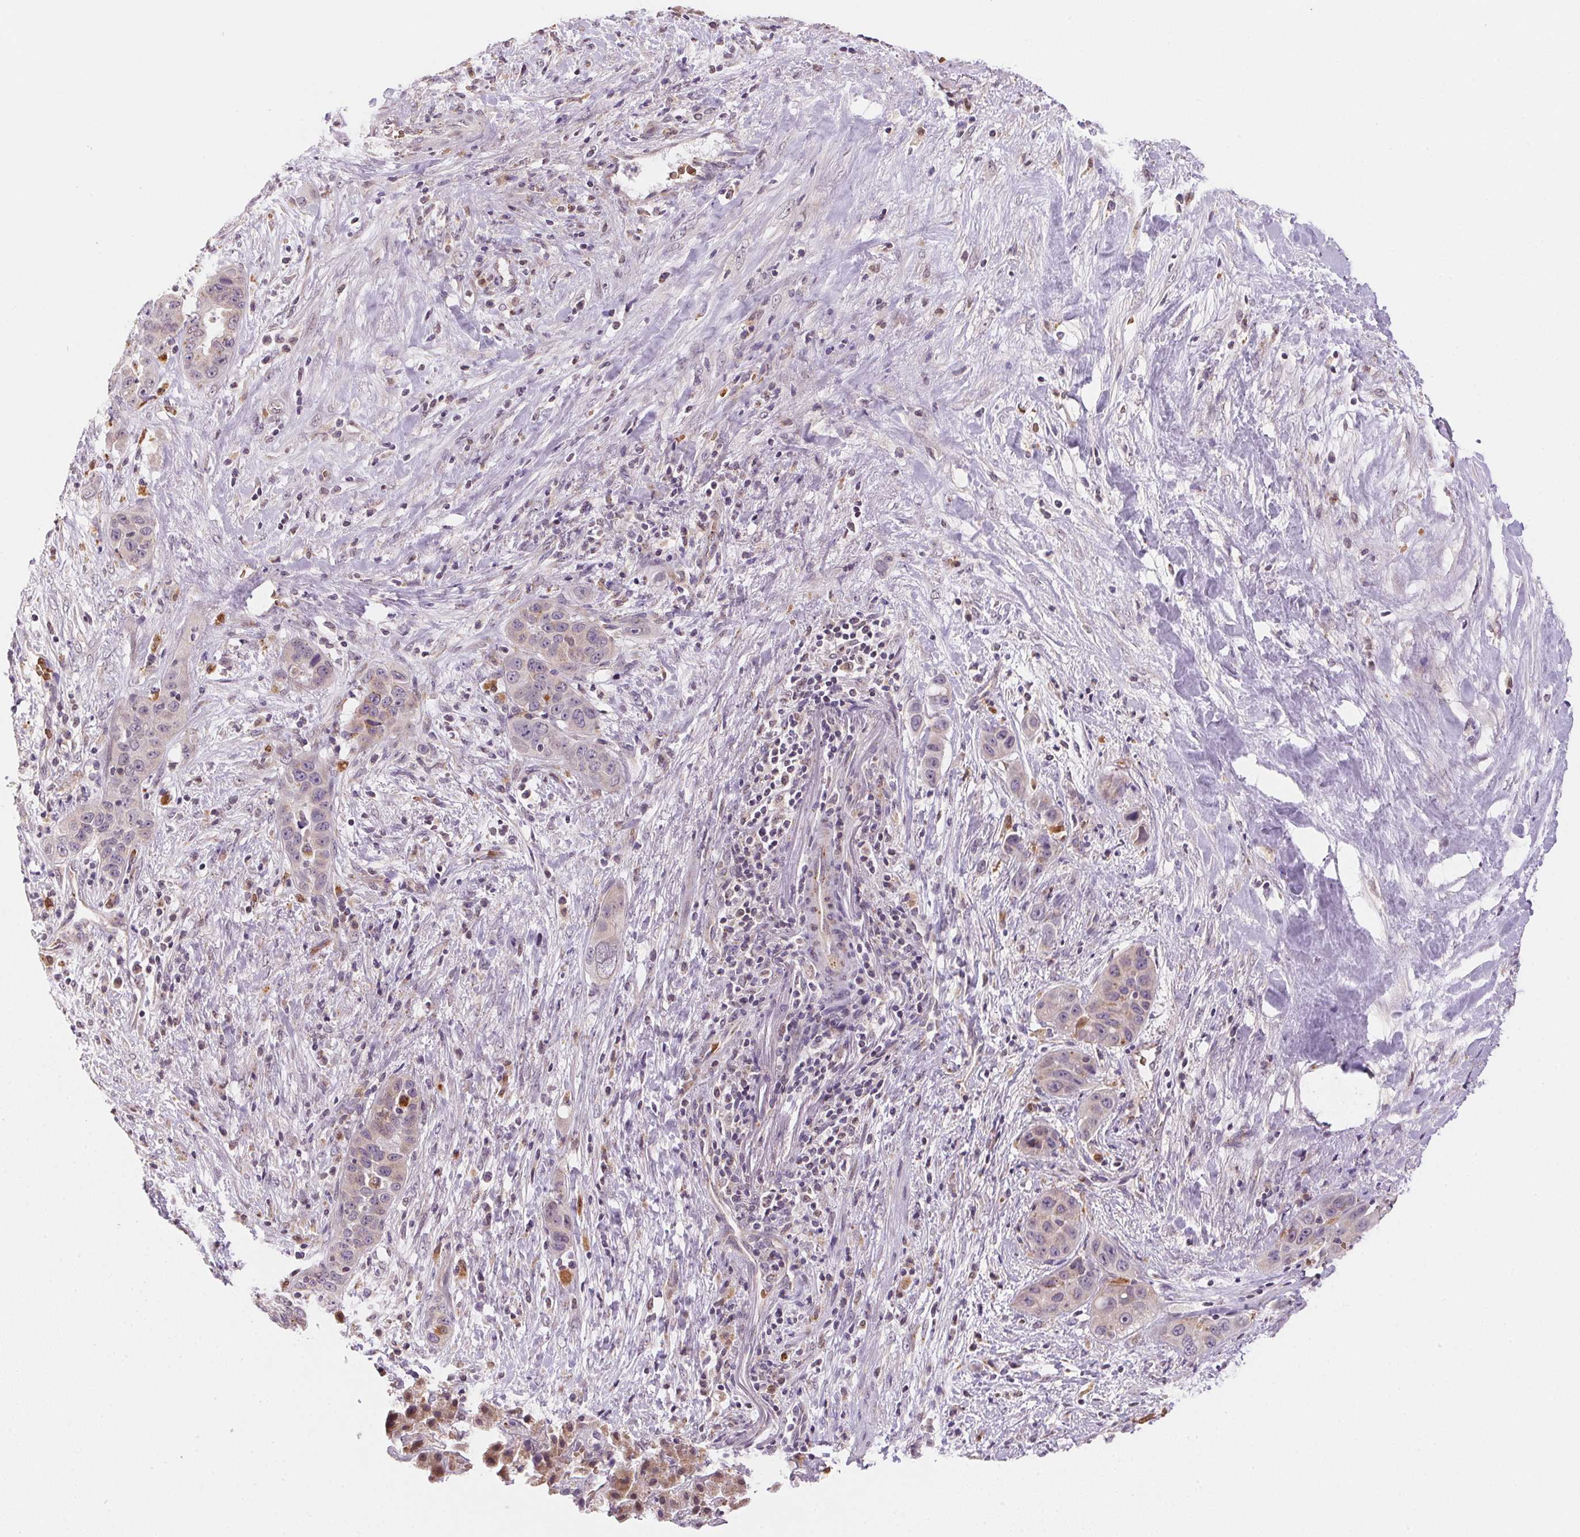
{"staining": {"intensity": "weak", "quantity": "<25%", "location": "cytoplasmic/membranous"}, "tissue": "liver cancer", "cell_type": "Tumor cells", "image_type": "cancer", "snomed": [{"axis": "morphology", "description": "Cholangiocarcinoma"}, {"axis": "topography", "description": "Liver"}], "caption": "Cholangiocarcinoma (liver) was stained to show a protein in brown. There is no significant staining in tumor cells. (DAB (3,3'-diaminobenzidine) immunohistochemistry (IHC) with hematoxylin counter stain).", "gene": "METTL13", "patient": {"sex": "female", "age": 52}}